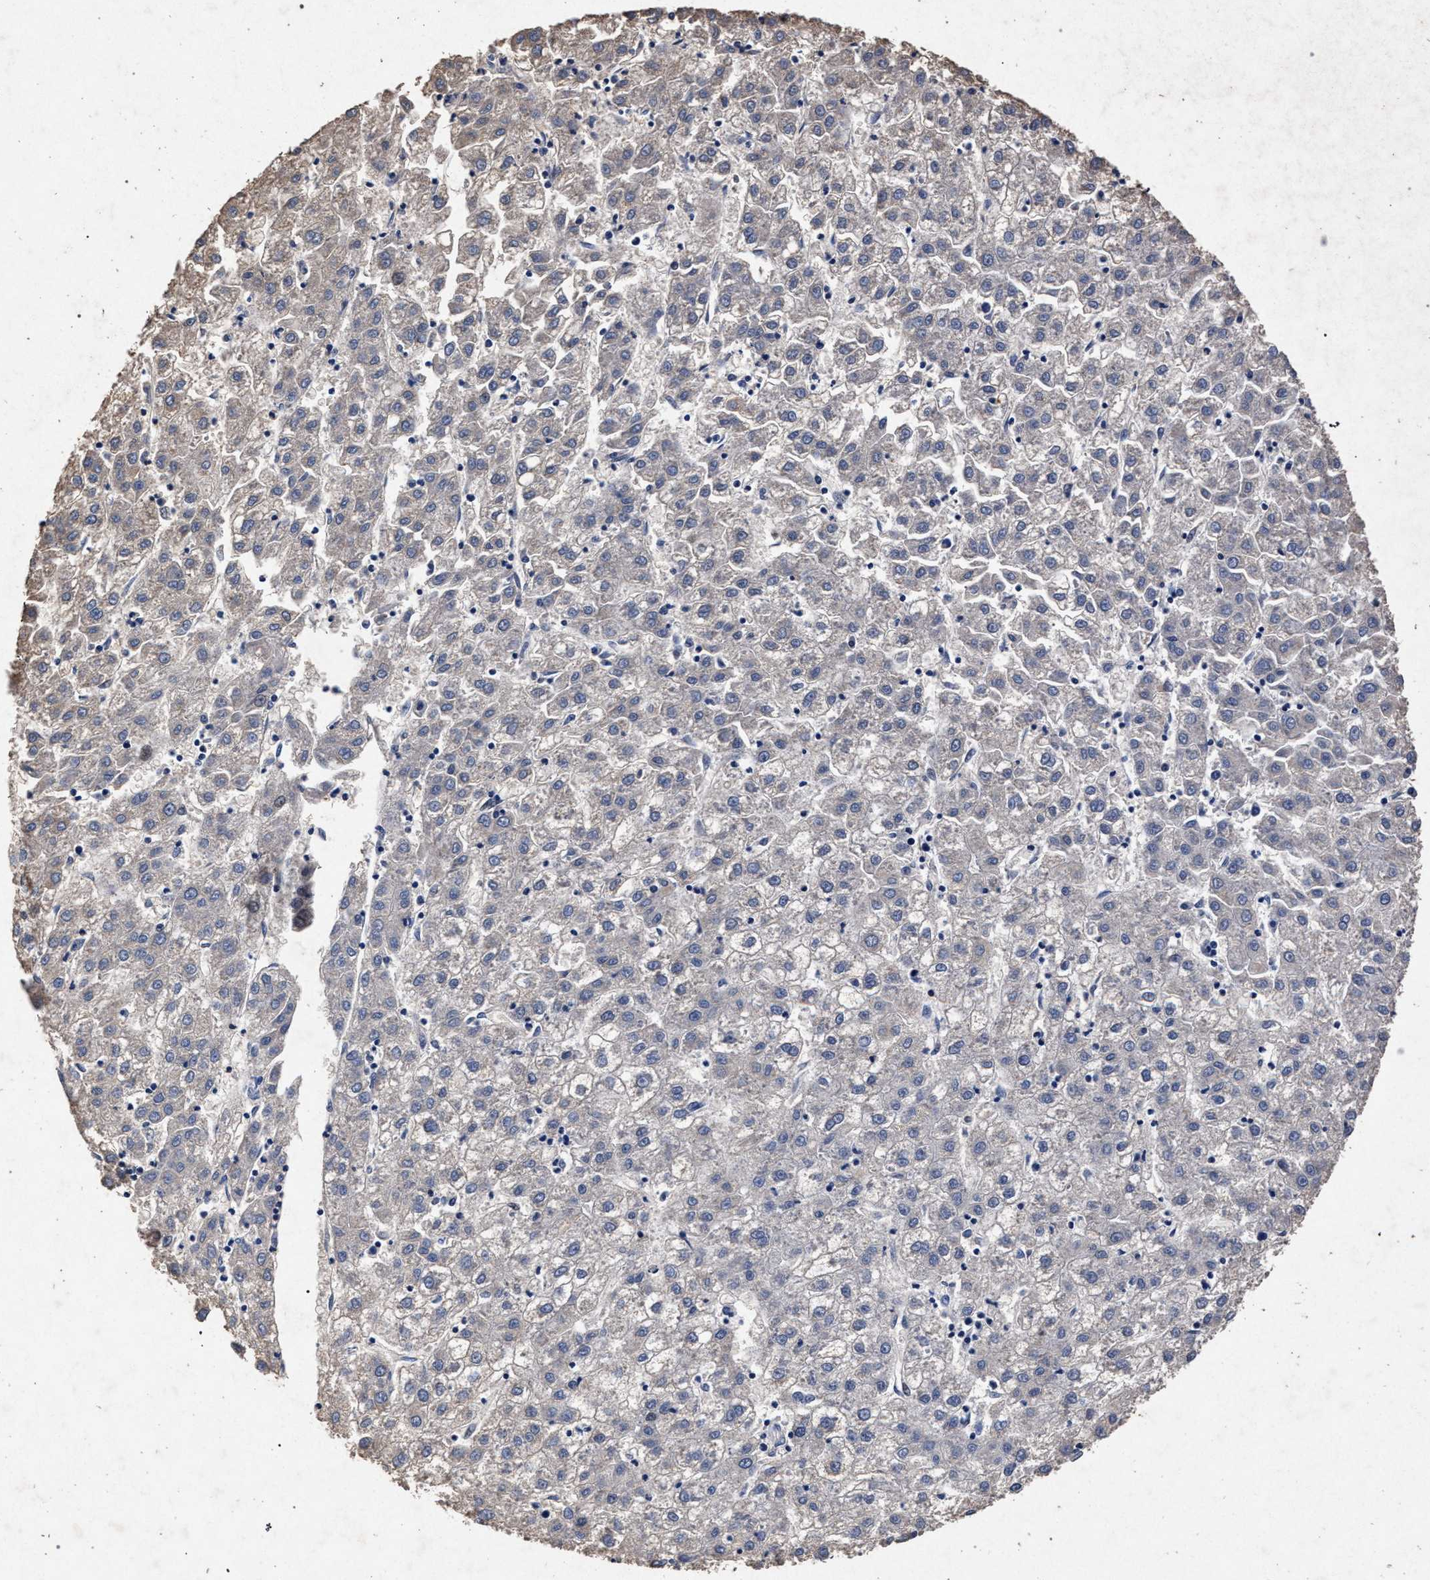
{"staining": {"intensity": "negative", "quantity": "none", "location": "none"}, "tissue": "liver cancer", "cell_type": "Tumor cells", "image_type": "cancer", "snomed": [{"axis": "morphology", "description": "Carcinoma, Hepatocellular, NOS"}, {"axis": "topography", "description": "Liver"}], "caption": "High magnification brightfield microscopy of liver cancer stained with DAB (brown) and counterstained with hematoxylin (blue): tumor cells show no significant expression. (Brightfield microscopy of DAB (3,3'-diaminobenzidine) immunohistochemistry (IHC) at high magnification).", "gene": "ATP1A2", "patient": {"sex": "male", "age": 72}}